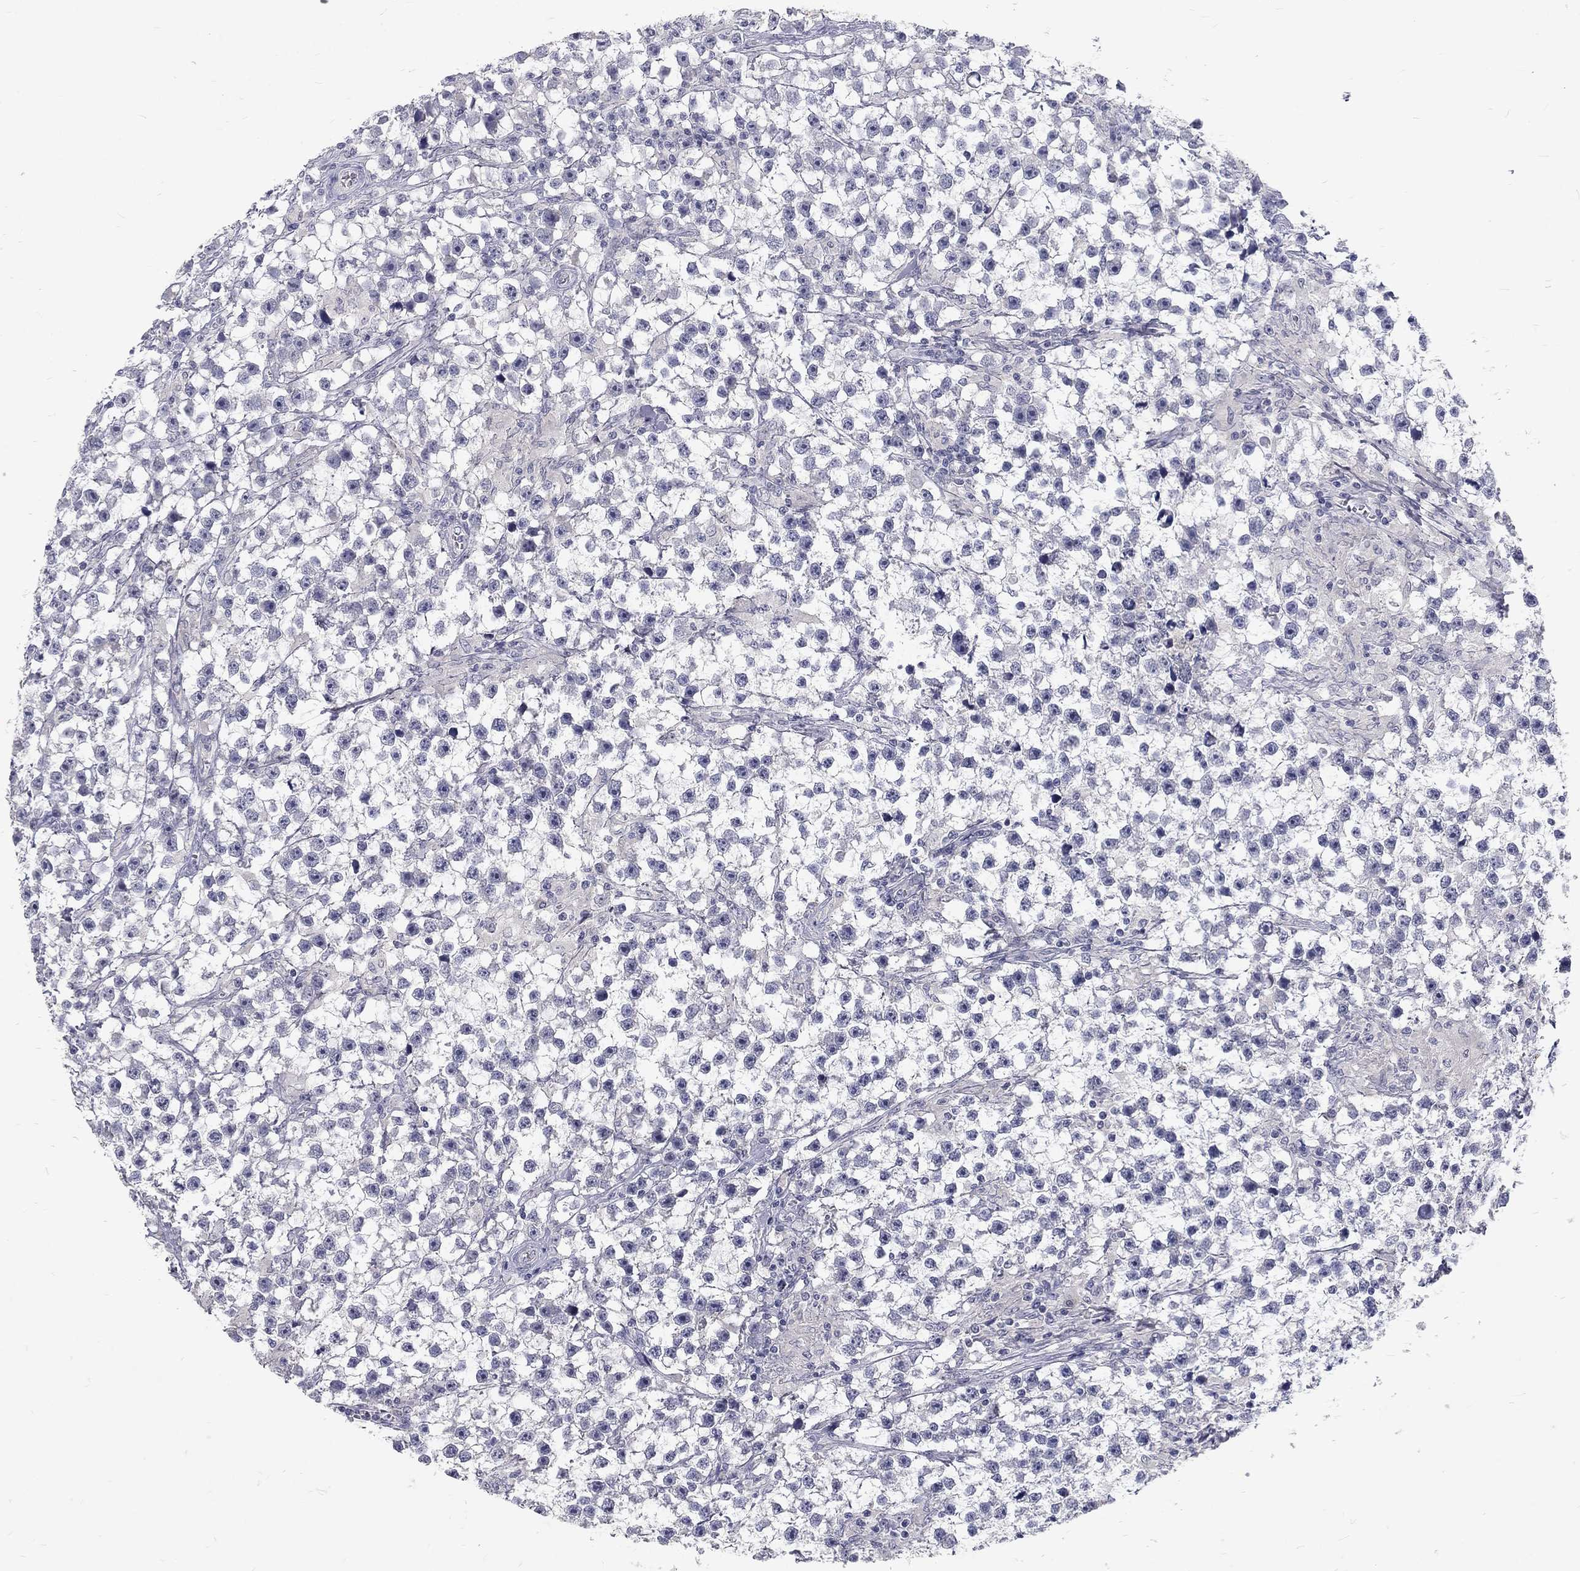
{"staining": {"intensity": "negative", "quantity": "none", "location": "none"}, "tissue": "testis cancer", "cell_type": "Tumor cells", "image_type": "cancer", "snomed": [{"axis": "morphology", "description": "Seminoma, NOS"}, {"axis": "topography", "description": "Testis"}], "caption": "Protein analysis of seminoma (testis) demonstrates no significant expression in tumor cells. (DAB (3,3'-diaminobenzidine) immunohistochemistry (IHC) visualized using brightfield microscopy, high magnification).", "gene": "NOS1", "patient": {"sex": "male", "age": 59}}